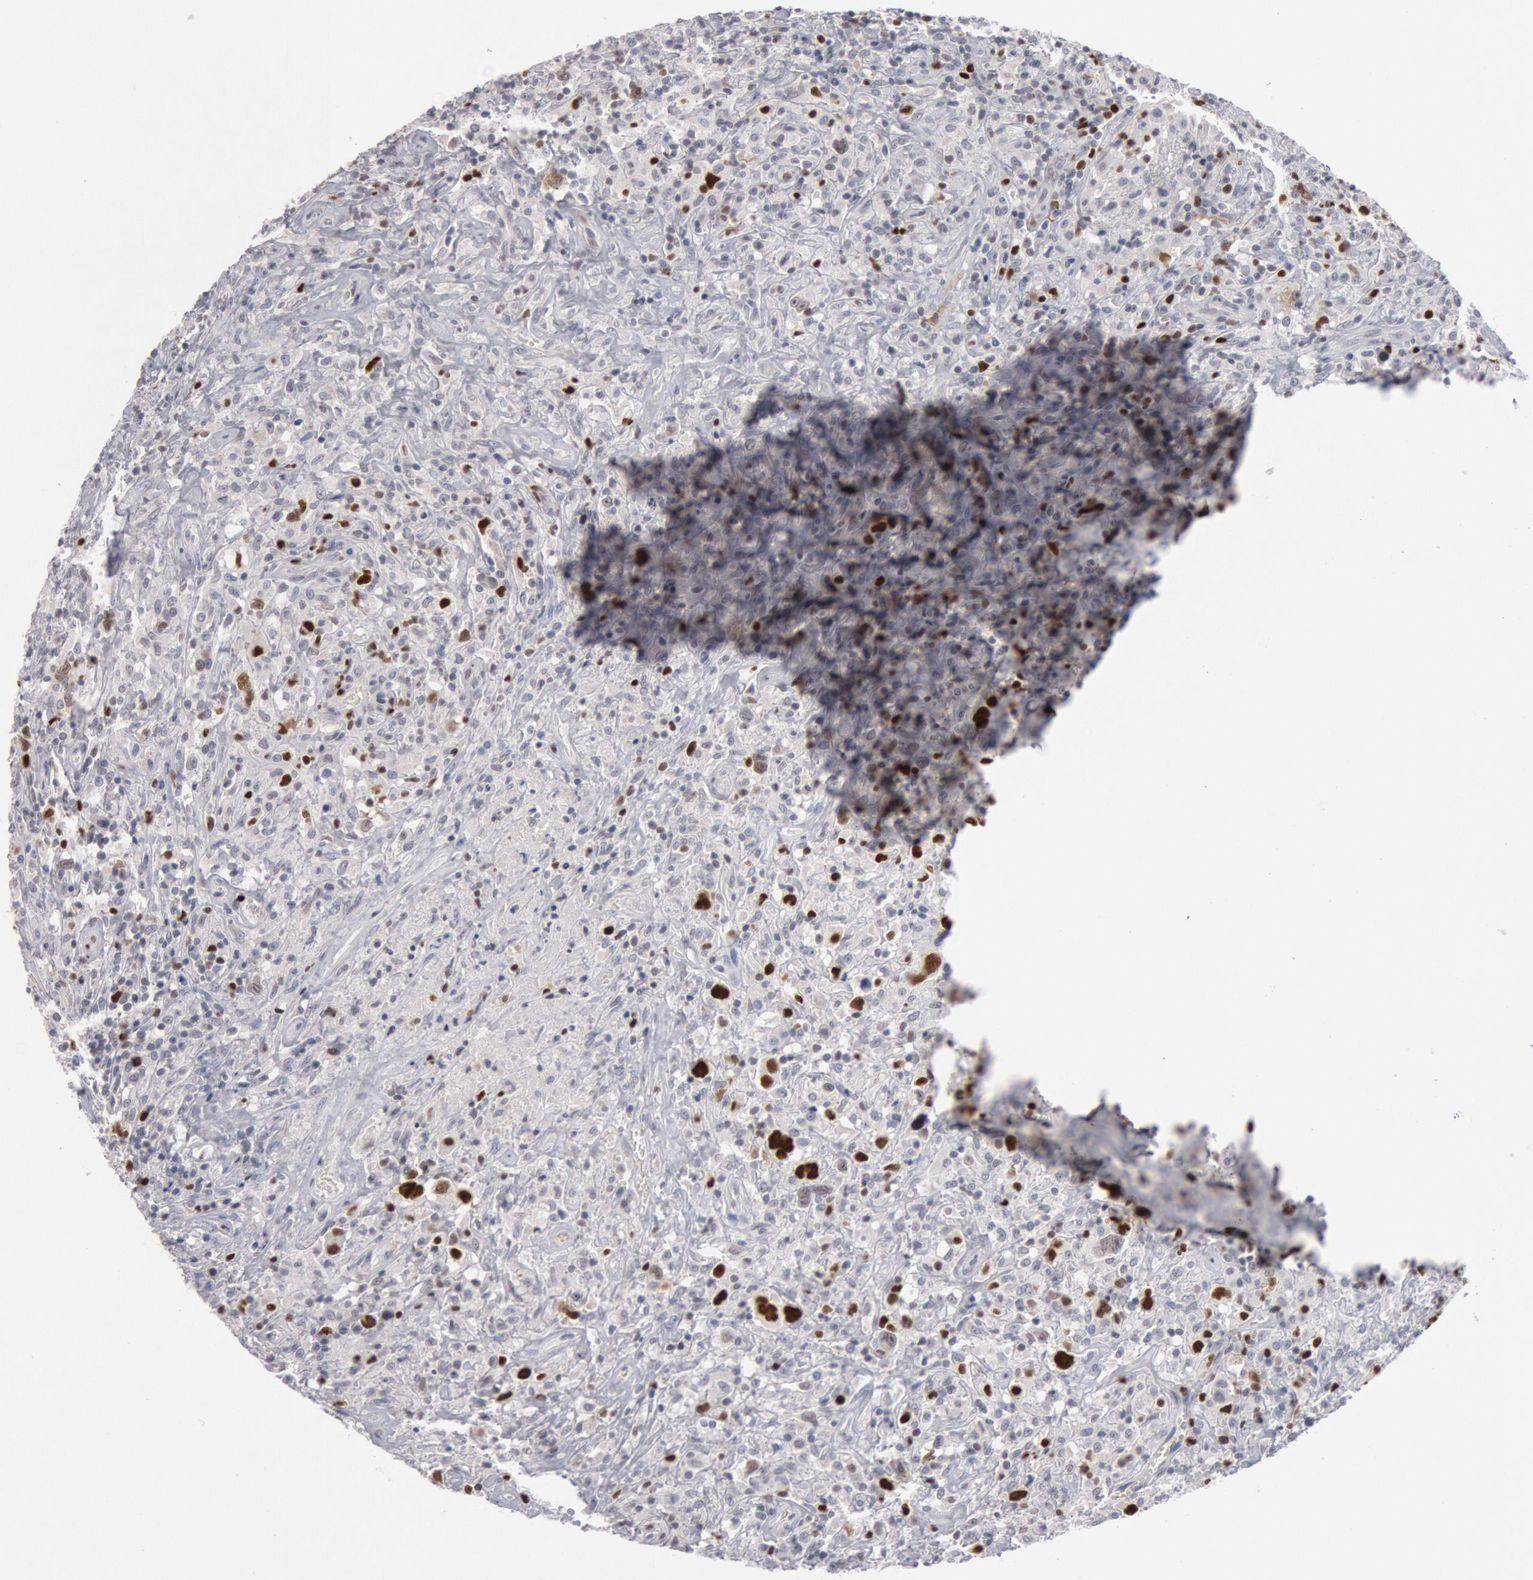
{"staining": {"intensity": "strong", "quantity": "25%-75%", "location": "nuclear"}, "tissue": "lymphoma", "cell_type": "Tumor cells", "image_type": "cancer", "snomed": [{"axis": "morphology", "description": "Hodgkin's disease, NOS"}, {"axis": "topography", "description": "Lymph node"}], "caption": "IHC micrograph of Hodgkin's disease stained for a protein (brown), which reveals high levels of strong nuclear expression in approximately 25%-75% of tumor cells.", "gene": "WDHD1", "patient": {"sex": "male", "age": 46}}